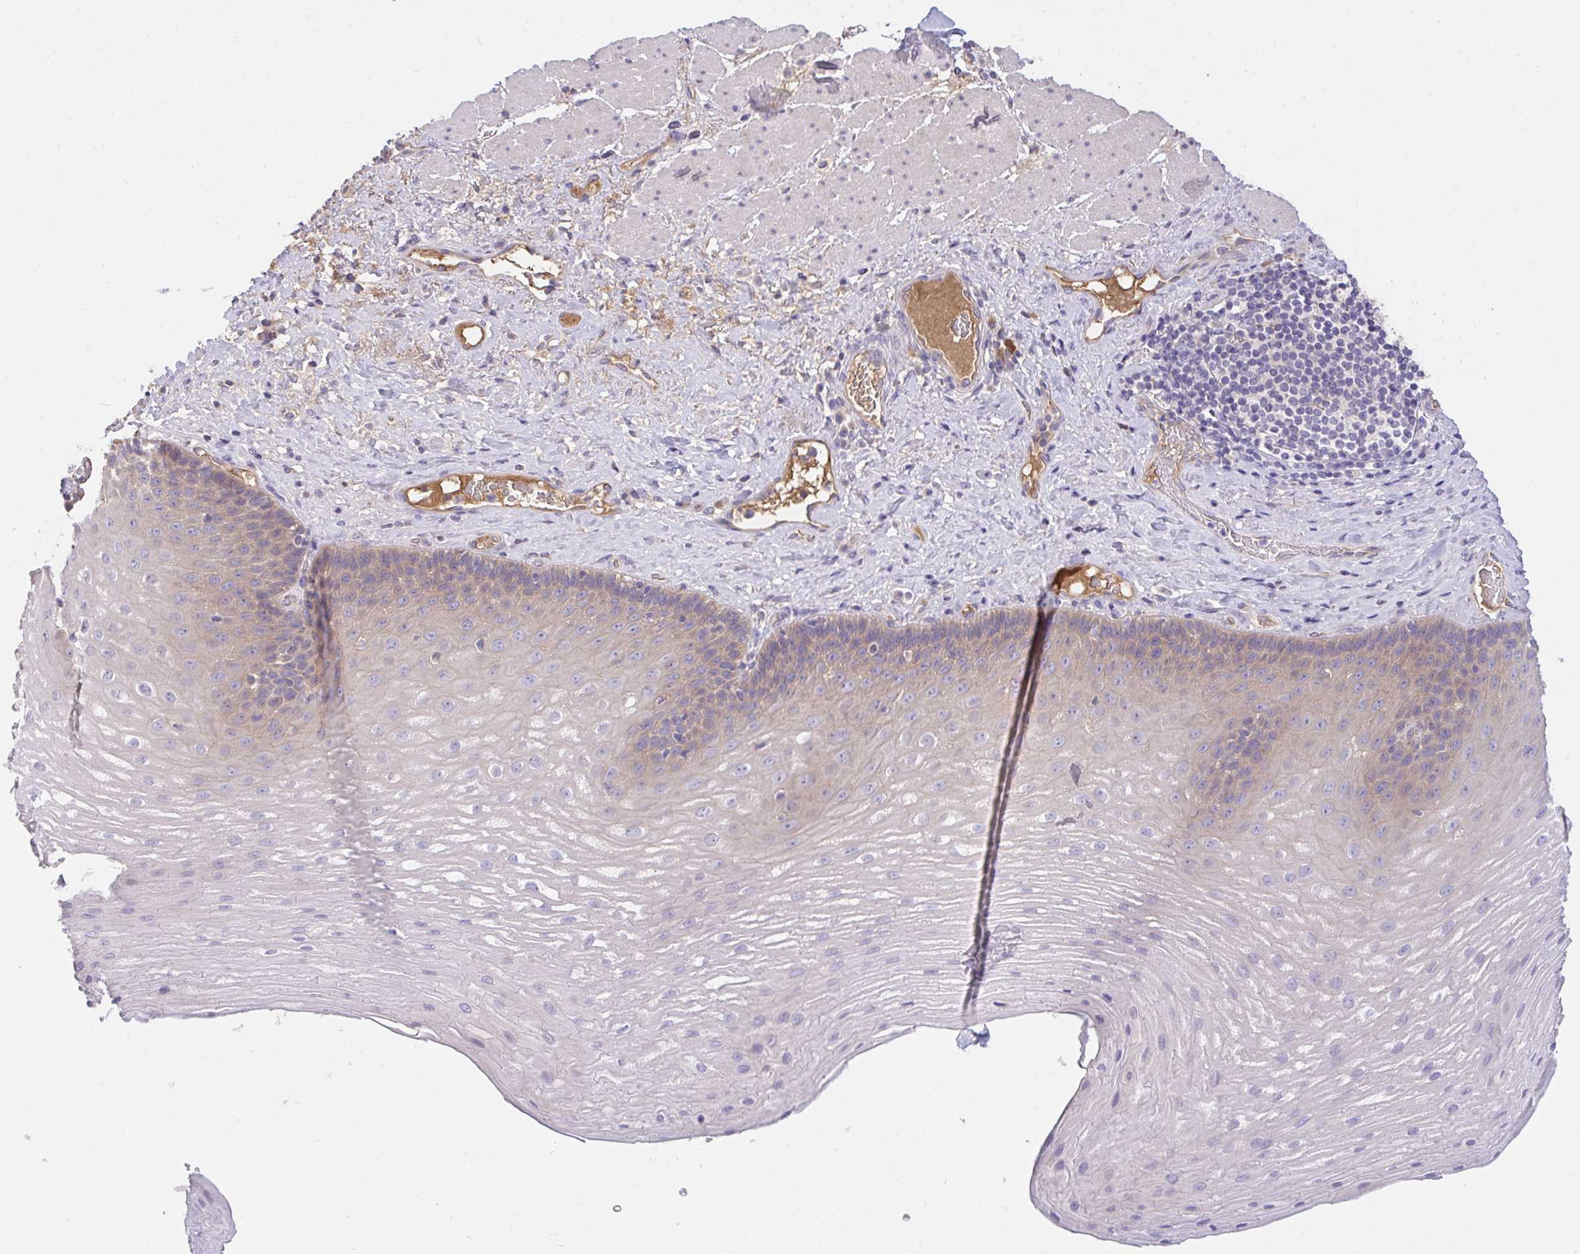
{"staining": {"intensity": "weak", "quantity": "<25%", "location": "cytoplasmic/membranous"}, "tissue": "esophagus", "cell_type": "Squamous epithelial cells", "image_type": "normal", "snomed": [{"axis": "morphology", "description": "Normal tissue, NOS"}, {"axis": "topography", "description": "Esophagus"}], "caption": "This is an immunohistochemistry (IHC) image of unremarkable esophagus. There is no staining in squamous epithelial cells.", "gene": "ZNF581", "patient": {"sex": "male", "age": 62}}